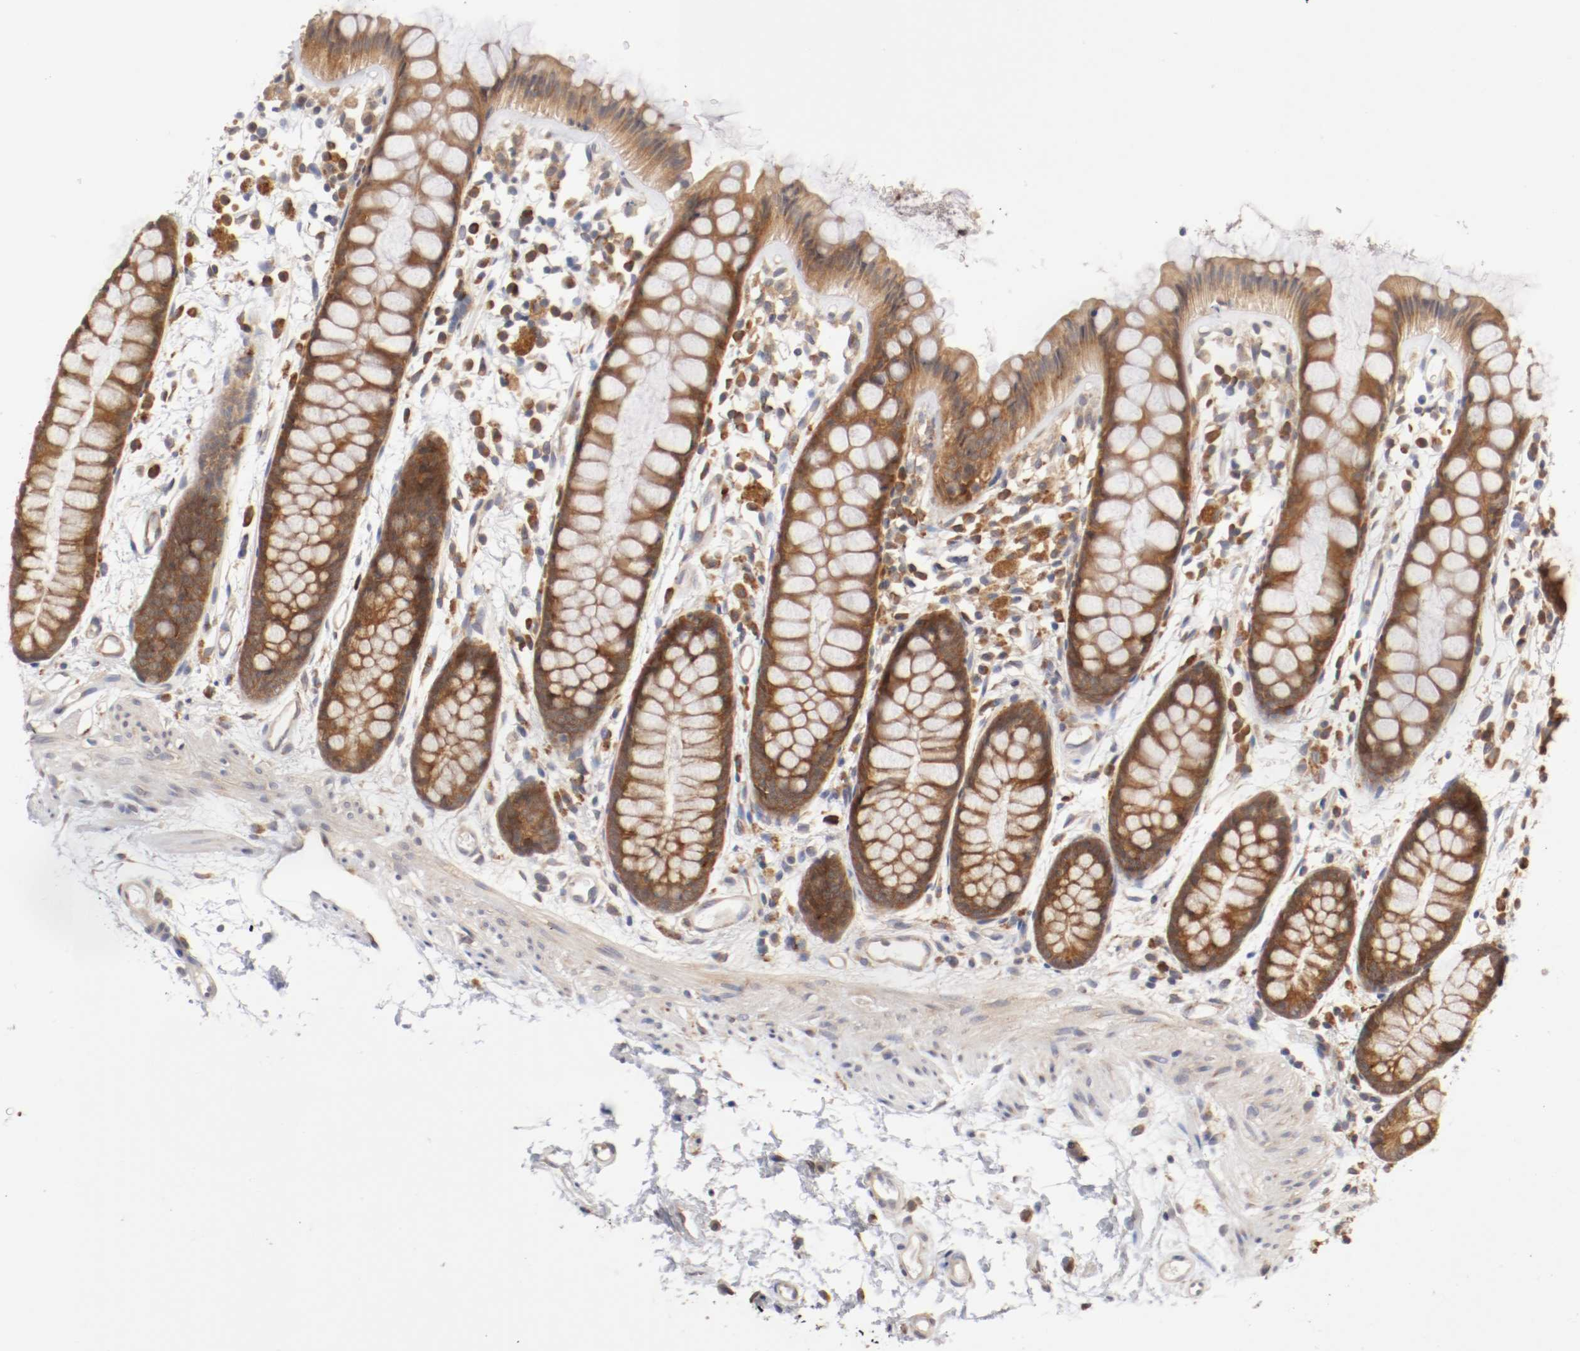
{"staining": {"intensity": "strong", "quantity": ">75%", "location": "cytoplasmic/membranous"}, "tissue": "rectum", "cell_type": "Glandular cells", "image_type": "normal", "snomed": [{"axis": "morphology", "description": "Normal tissue, NOS"}, {"axis": "topography", "description": "Rectum"}], "caption": "Immunohistochemical staining of benign human rectum displays high levels of strong cytoplasmic/membranous positivity in about >75% of glandular cells.", "gene": "FKBP3", "patient": {"sex": "female", "age": 66}}